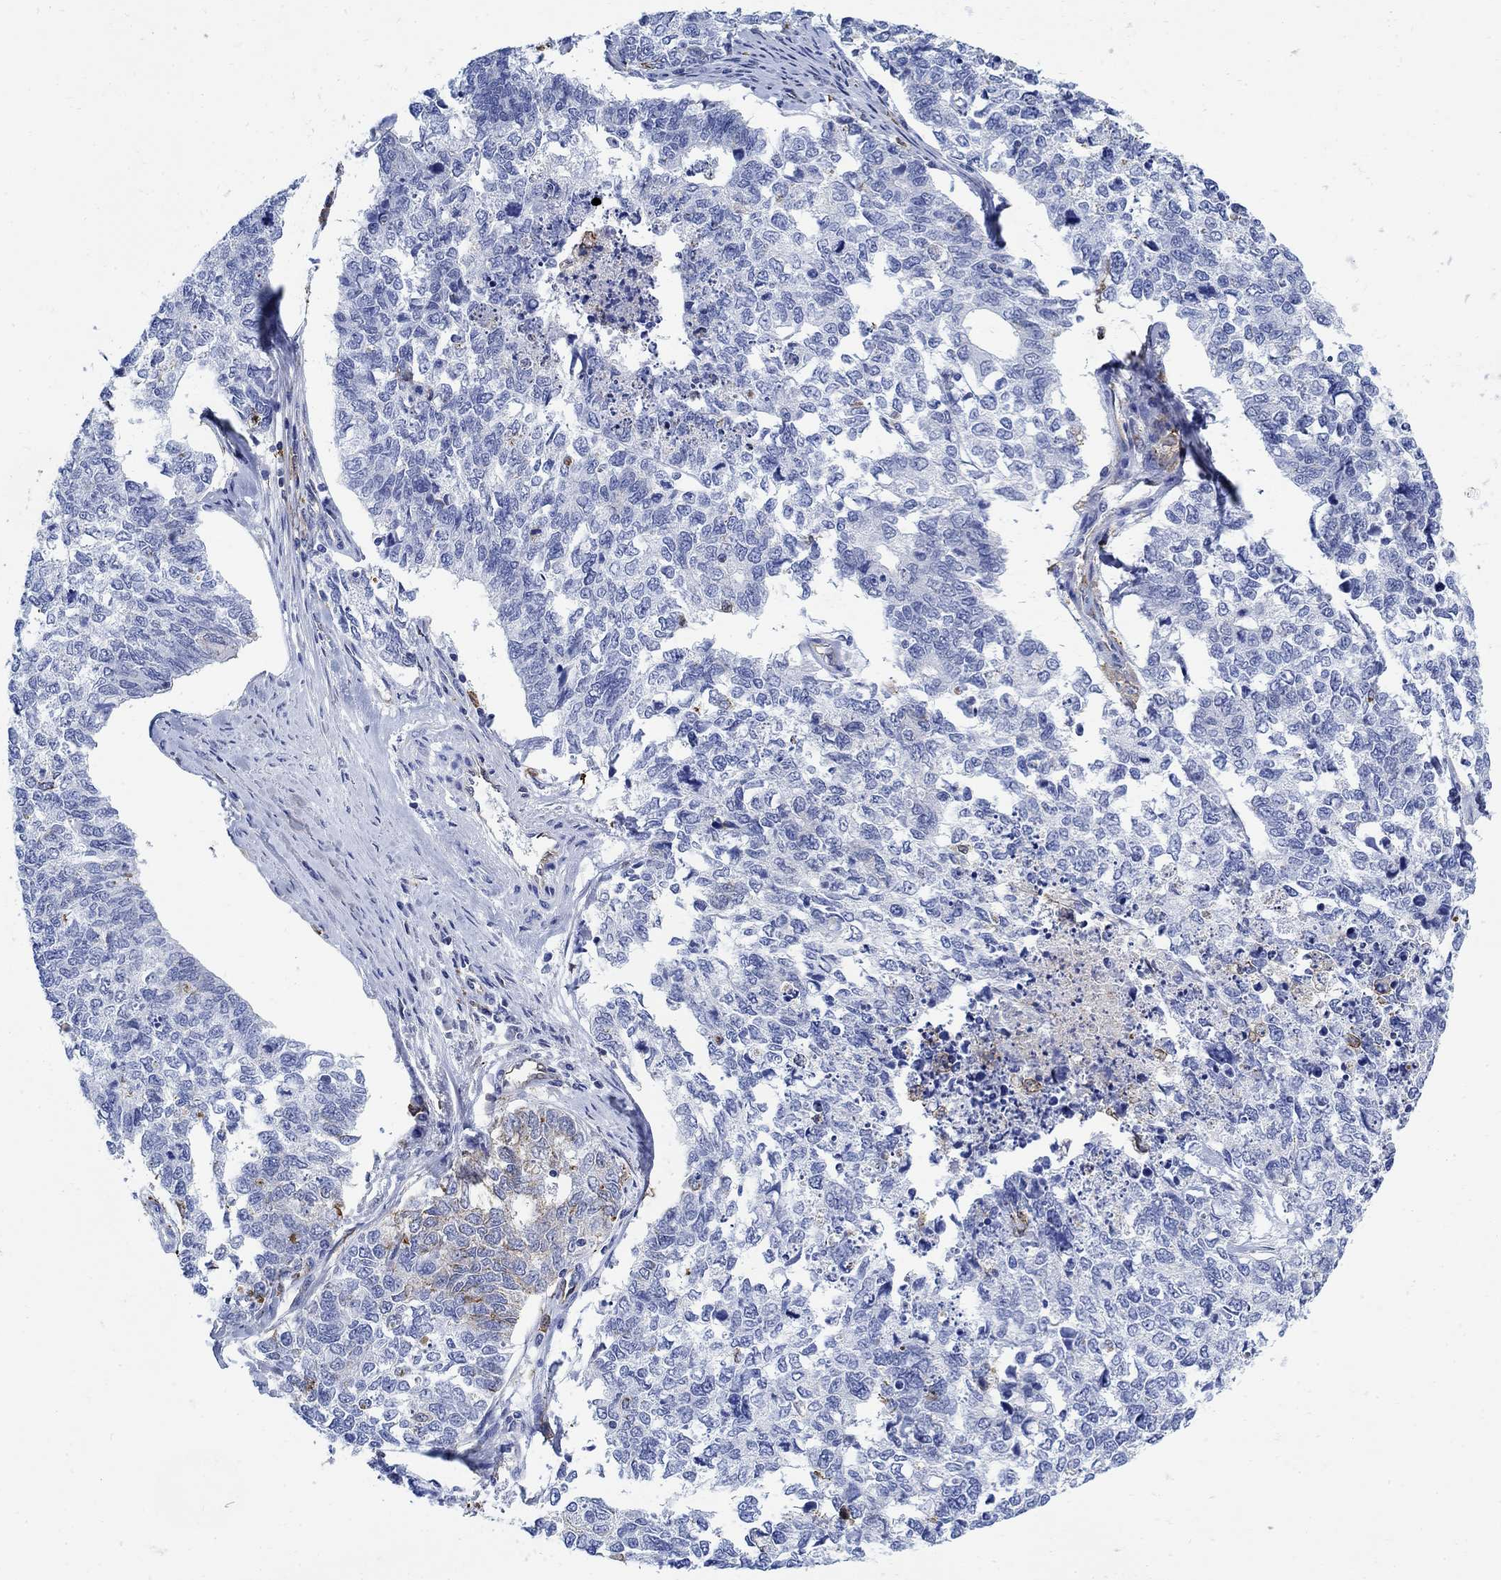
{"staining": {"intensity": "weak", "quantity": "<25%", "location": "cytoplasmic/membranous"}, "tissue": "cervical cancer", "cell_type": "Tumor cells", "image_type": "cancer", "snomed": [{"axis": "morphology", "description": "Squamous cell carcinoma, NOS"}, {"axis": "topography", "description": "Cervix"}], "caption": "Immunohistochemical staining of human squamous cell carcinoma (cervical) shows no significant expression in tumor cells.", "gene": "PHF21B", "patient": {"sex": "female", "age": 63}}